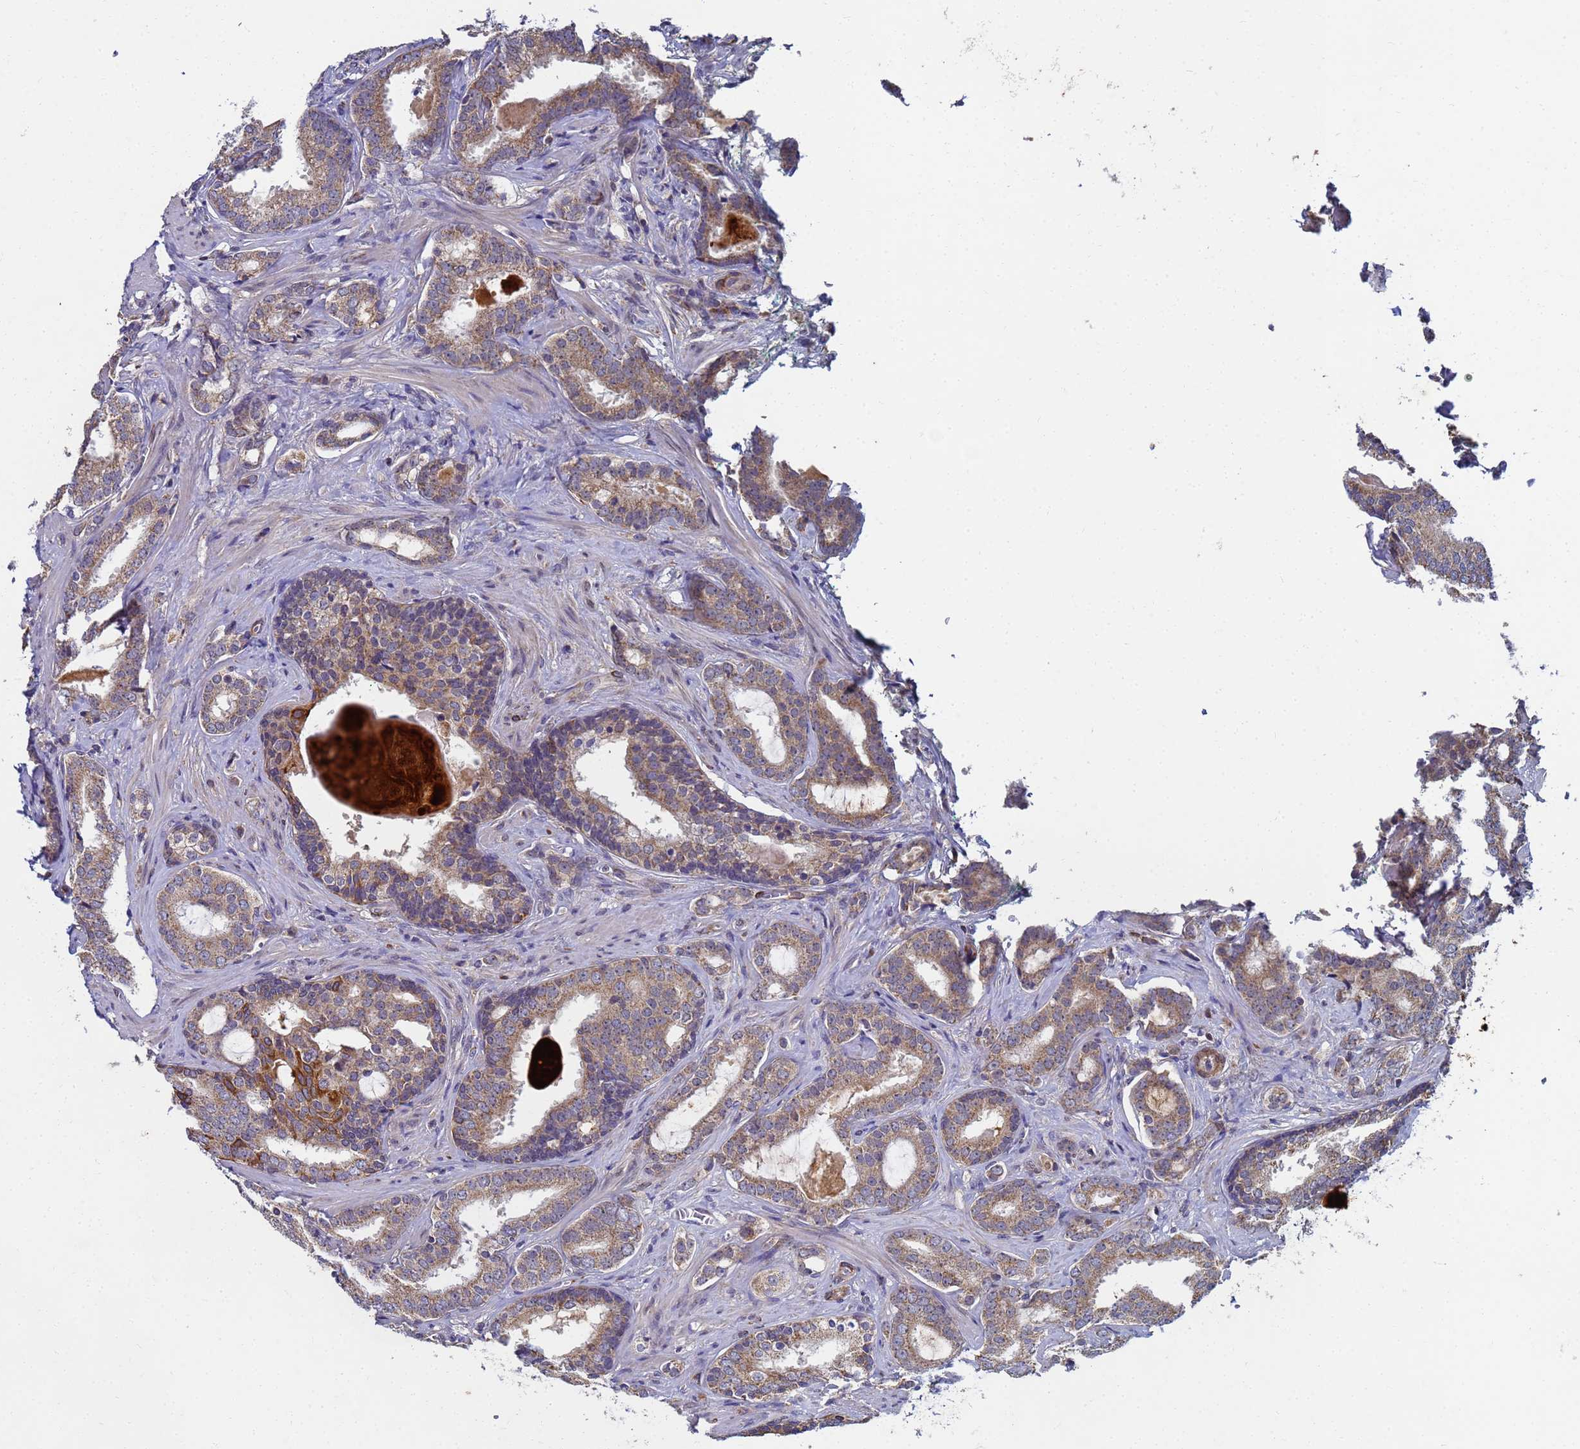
{"staining": {"intensity": "moderate", "quantity": ">75%", "location": "cytoplasmic/membranous"}, "tissue": "prostate cancer", "cell_type": "Tumor cells", "image_type": "cancer", "snomed": [{"axis": "morphology", "description": "Adenocarcinoma, High grade"}, {"axis": "topography", "description": "Prostate"}], "caption": "A micrograph of human prostate cancer (adenocarcinoma (high-grade)) stained for a protein displays moderate cytoplasmic/membranous brown staining in tumor cells.", "gene": "C5orf34", "patient": {"sex": "male", "age": 63}}